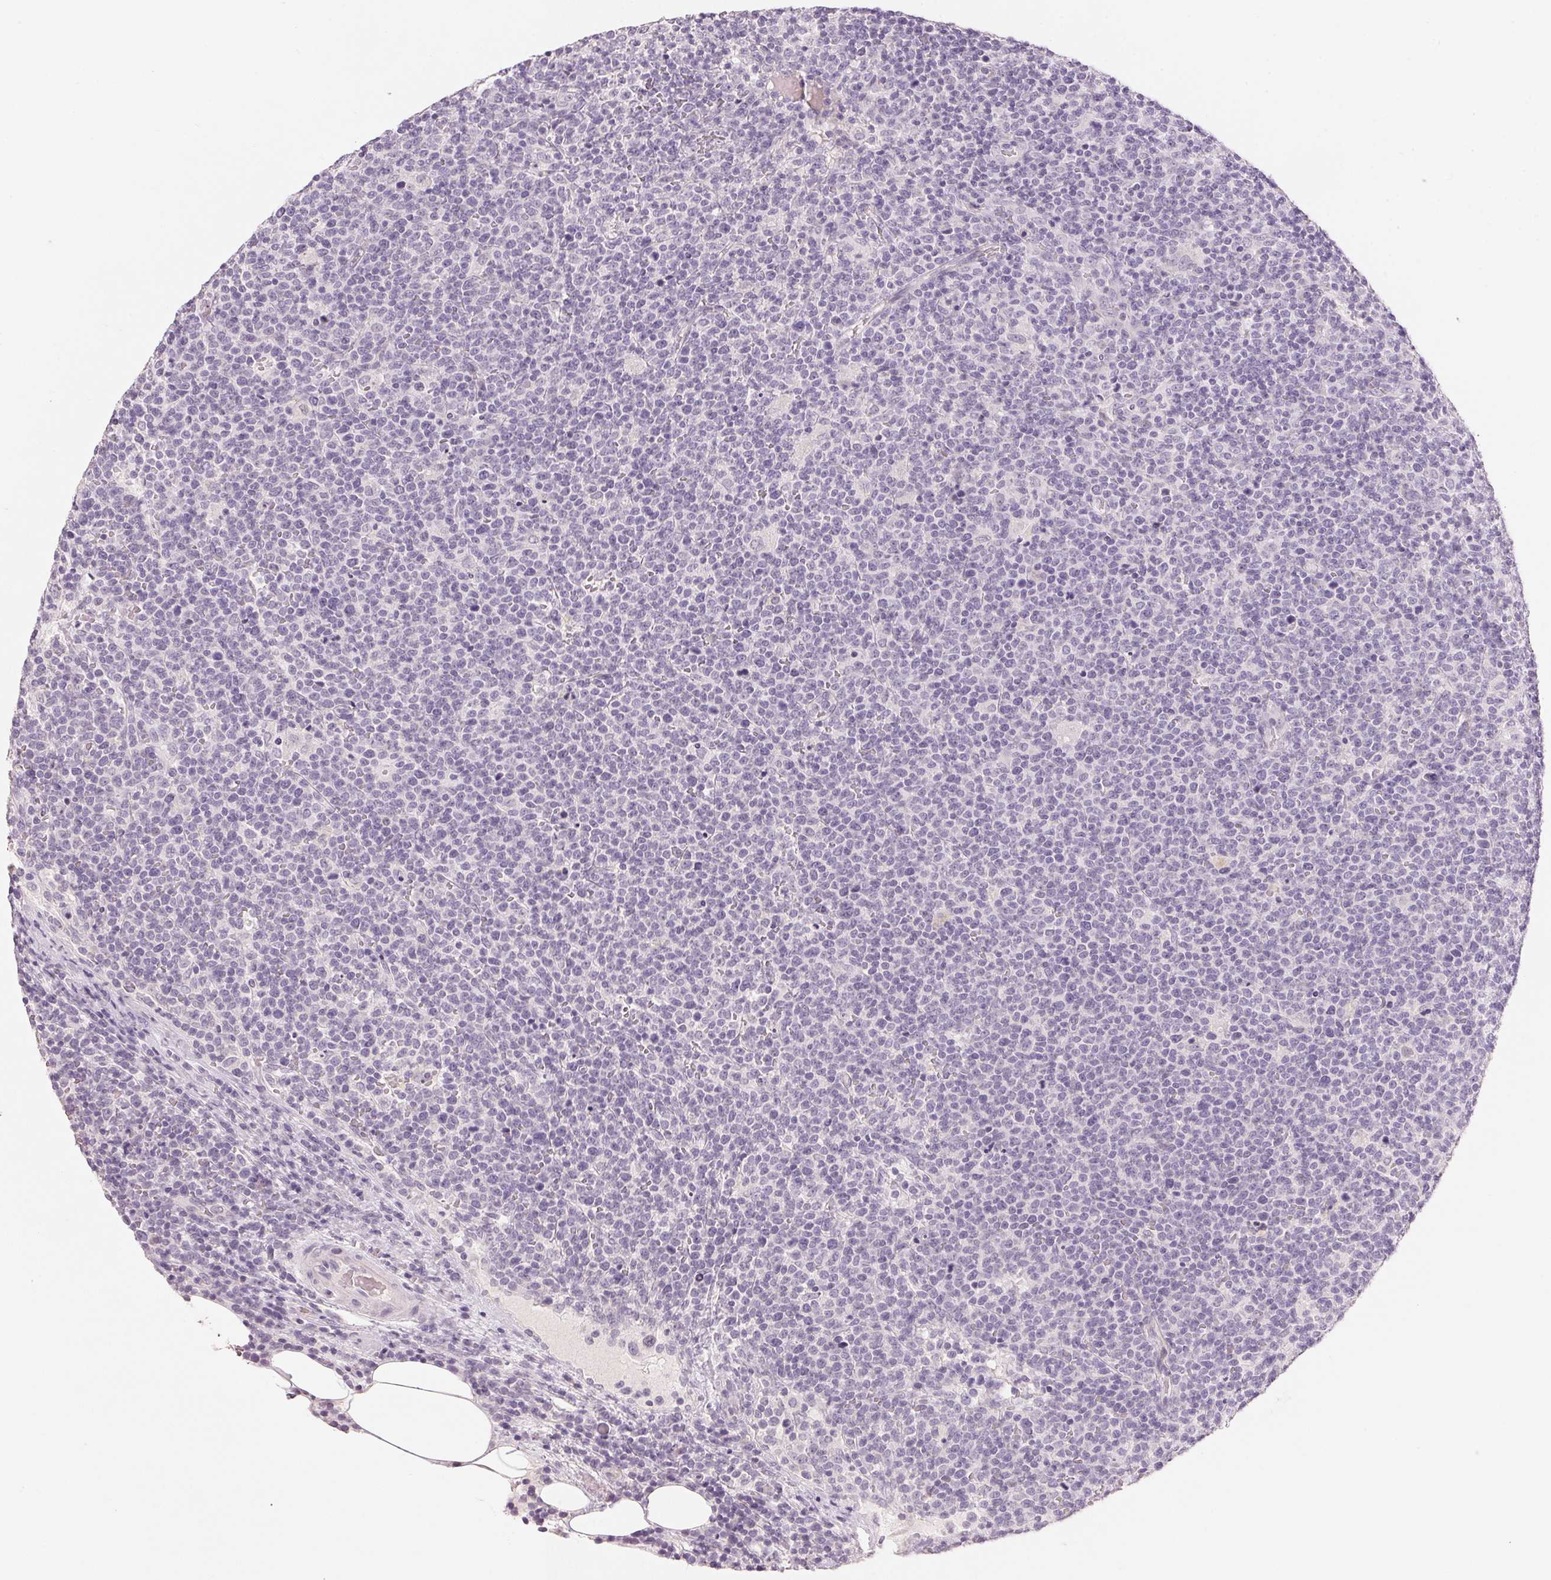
{"staining": {"intensity": "negative", "quantity": "none", "location": "none"}, "tissue": "lymphoma", "cell_type": "Tumor cells", "image_type": "cancer", "snomed": [{"axis": "morphology", "description": "Malignant lymphoma, non-Hodgkin's type, High grade"}, {"axis": "topography", "description": "Lymph node"}], "caption": "The image exhibits no significant positivity in tumor cells of high-grade malignant lymphoma, non-Hodgkin's type.", "gene": "IGFBP1", "patient": {"sex": "male", "age": 61}}